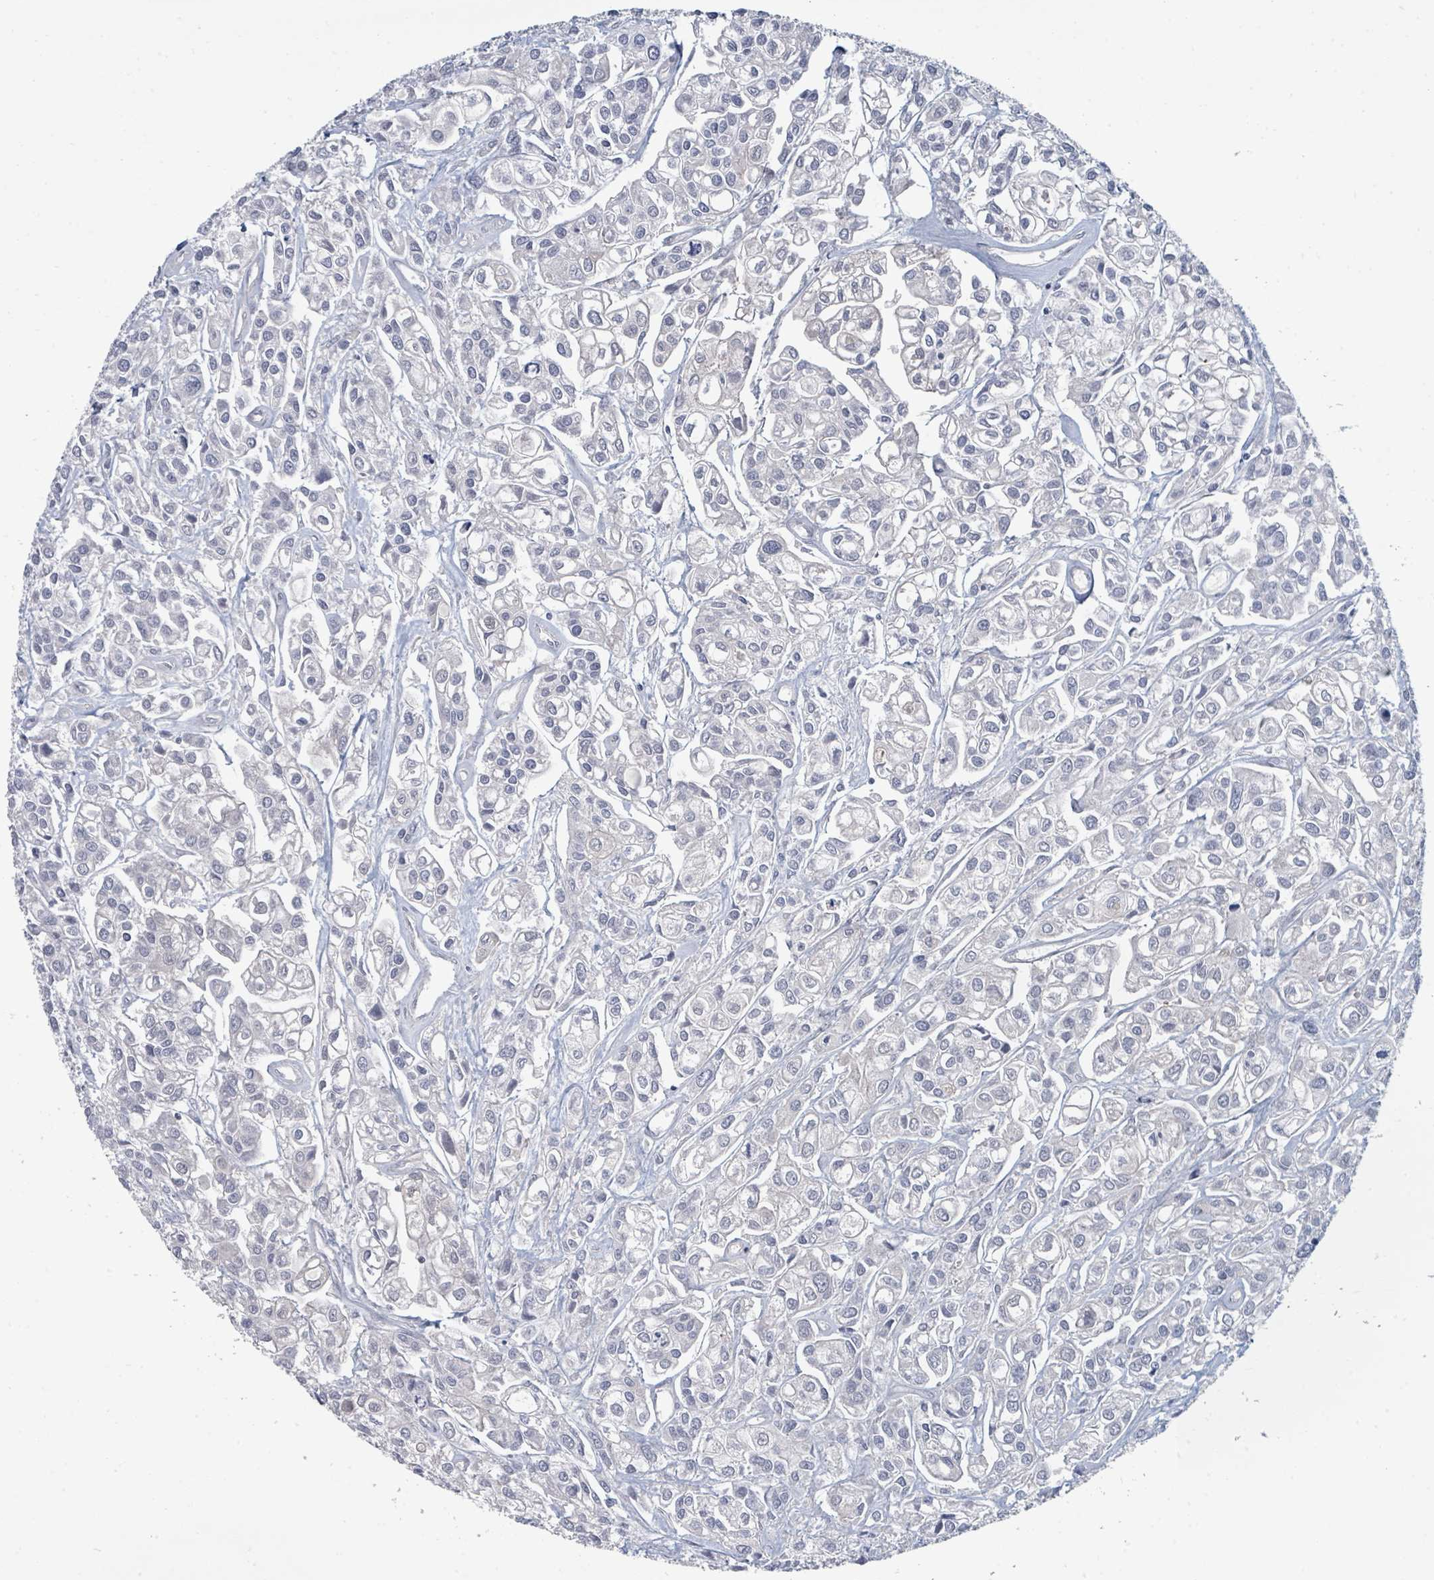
{"staining": {"intensity": "negative", "quantity": "none", "location": "none"}, "tissue": "urothelial cancer", "cell_type": "Tumor cells", "image_type": "cancer", "snomed": [{"axis": "morphology", "description": "Urothelial carcinoma, High grade"}, {"axis": "topography", "description": "Urinary bladder"}], "caption": "High-grade urothelial carcinoma stained for a protein using IHC reveals no staining tumor cells.", "gene": "SLC25A45", "patient": {"sex": "male", "age": 67}}